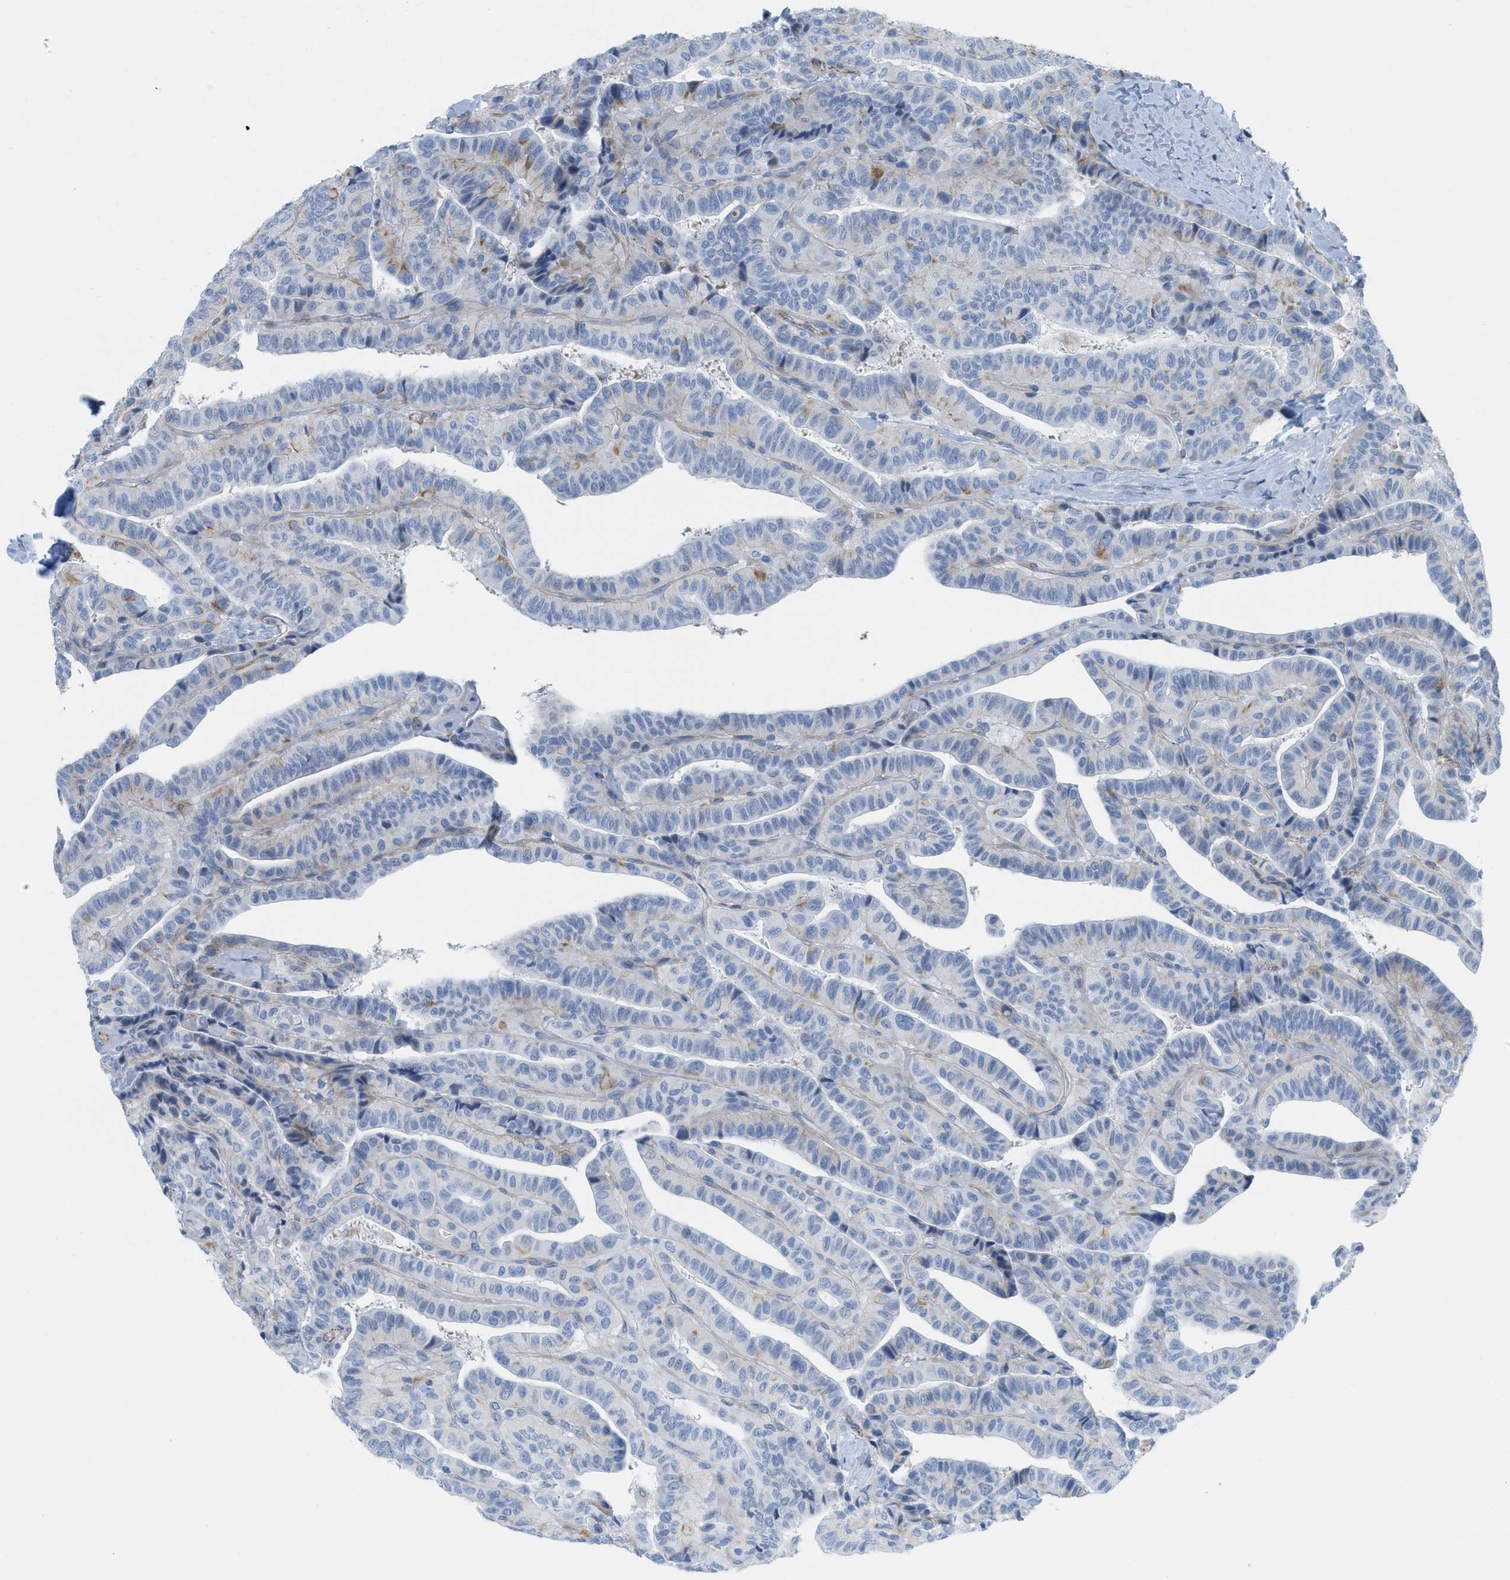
{"staining": {"intensity": "moderate", "quantity": "<25%", "location": "cytoplasmic/membranous"}, "tissue": "thyroid cancer", "cell_type": "Tumor cells", "image_type": "cancer", "snomed": [{"axis": "morphology", "description": "Papillary adenocarcinoma, NOS"}, {"axis": "topography", "description": "Thyroid gland"}], "caption": "IHC staining of papillary adenocarcinoma (thyroid), which displays low levels of moderate cytoplasmic/membranous expression in approximately <25% of tumor cells indicating moderate cytoplasmic/membranous protein positivity. The staining was performed using DAB (brown) for protein detection and nuclei were counterstained in hematoxylin (blue).", "gene": "SLC12A1", "patient": {"sex": "male", "age": 77}}